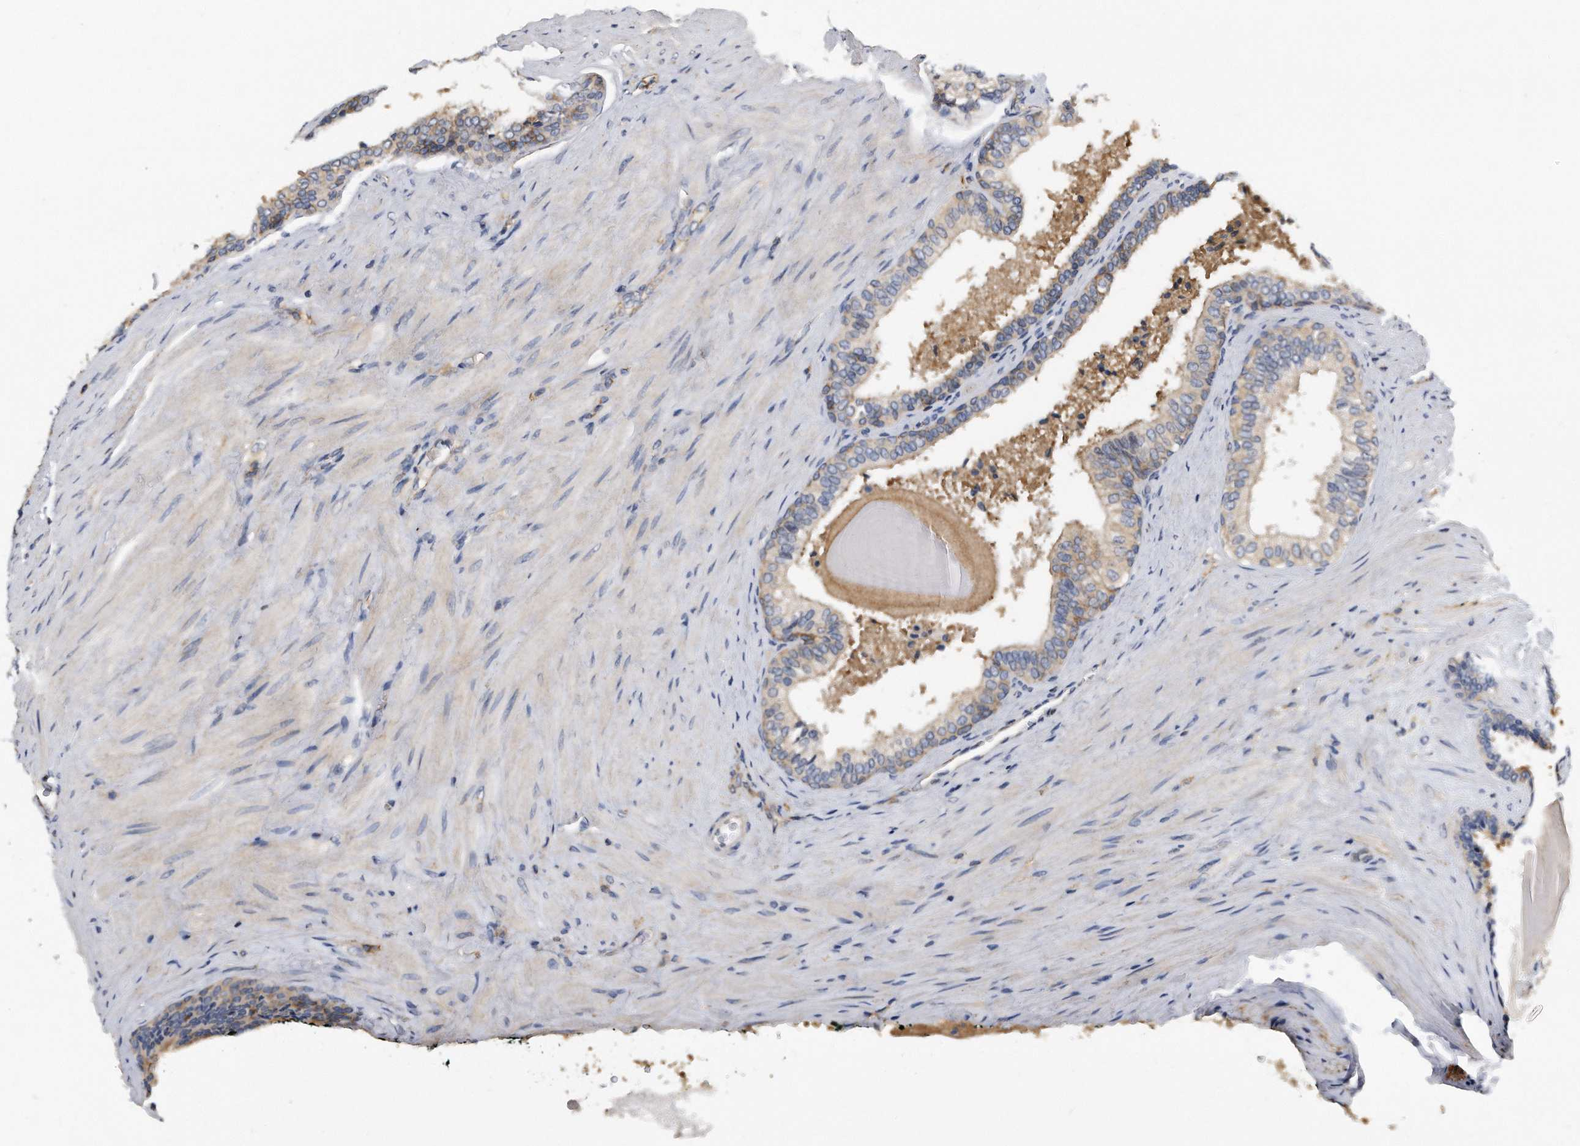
{"staining": {"intensity": "weak", "quantity": "<25%", "location": "cytoplasmic/membranous"}, "tissue": "prostate cancer", "cell_type": "Tumor cells", "image_type": "cancer", "snomed": [{"axis": "morphology", "description": "Adenocarcinoma, Low grade"}, {"axis": "topography", "description": "Prostate"}], "caption": "Tumor cells show no significant positivity in prostate cancer (adenocarcinoma (low-grade)).", "gene": "ATG5", "patient": {"sex": "male", "age": 60}}